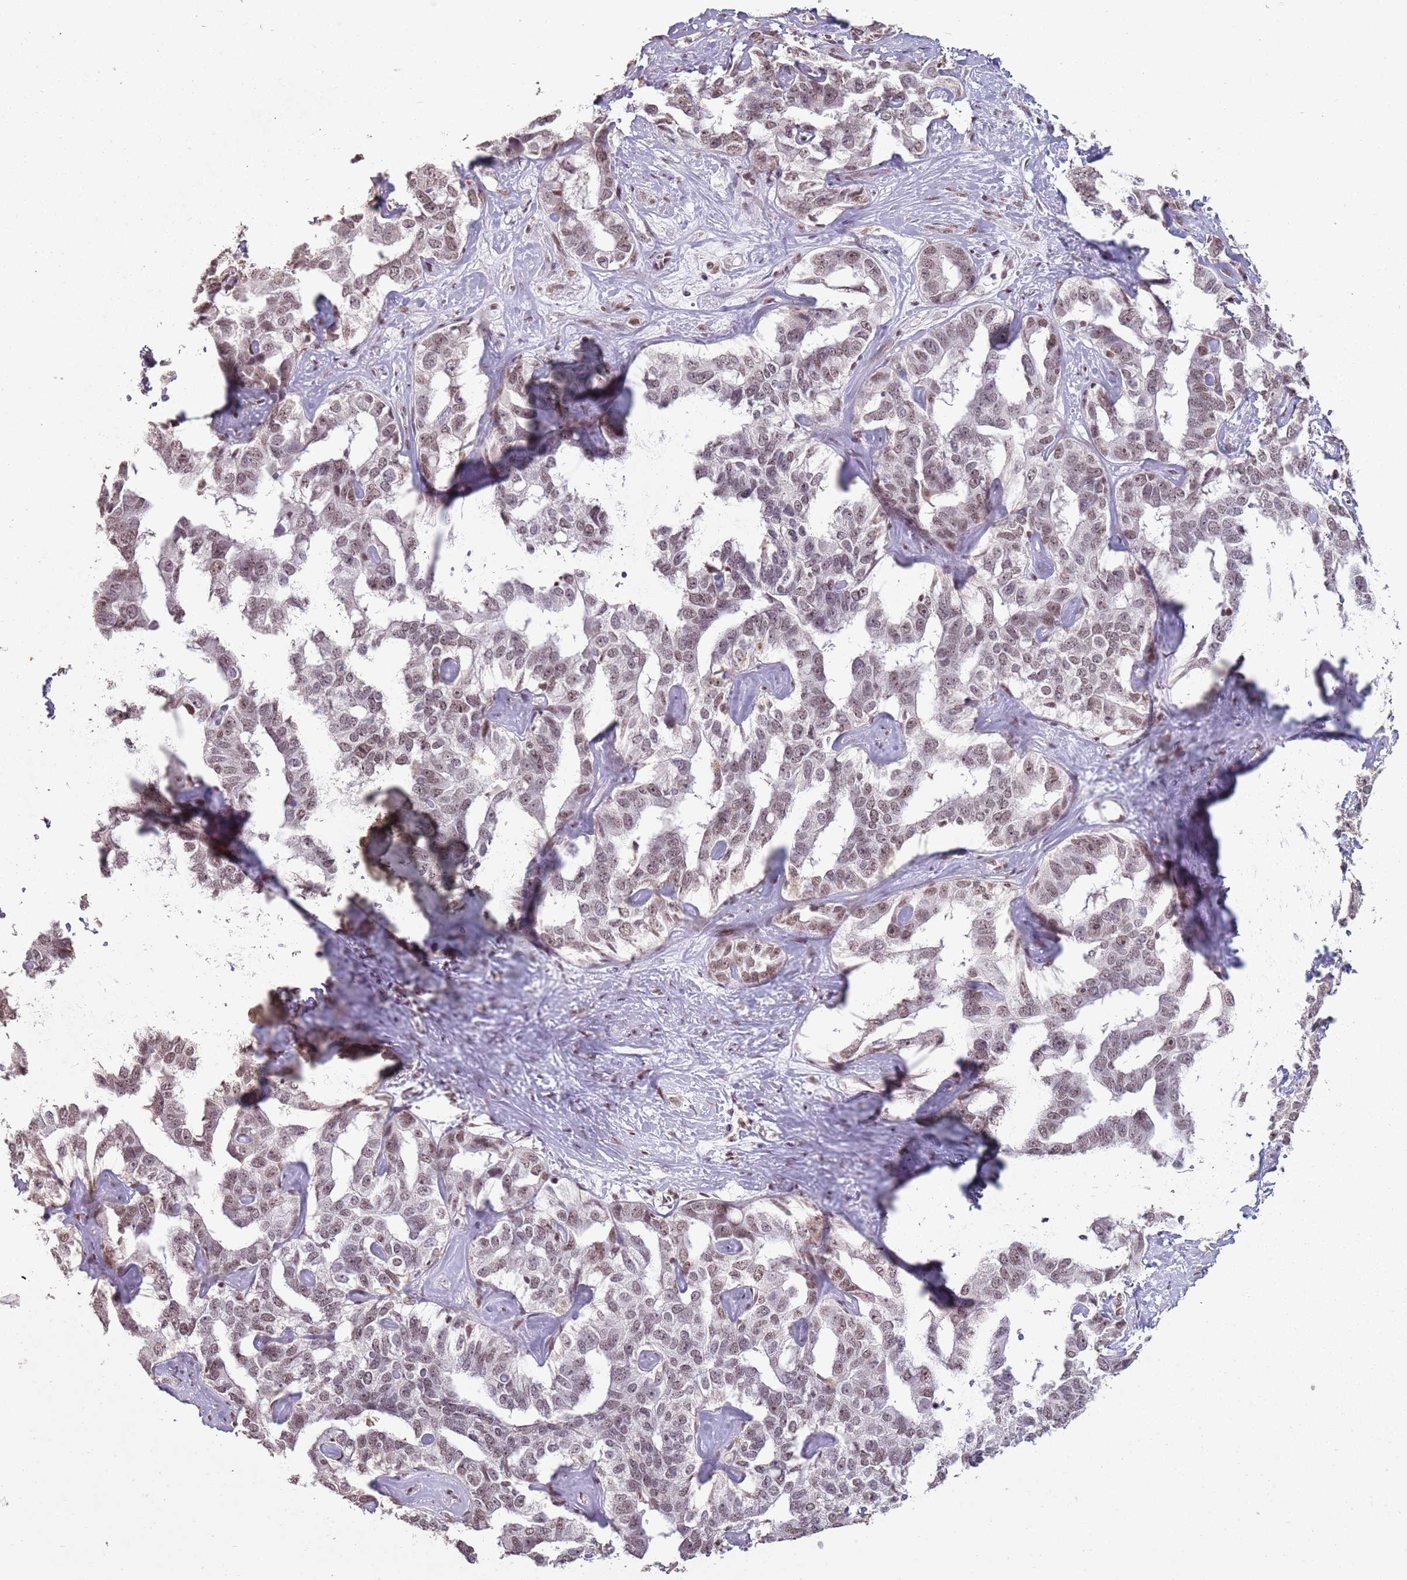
{"staining": {"intensity": "moderate", "quantity": ">75%", "location": "nuclear"}, "tissue": "liver cancer", "cell_type": "Tumor cells", "image_type": "cancer", "snomed": [{"axis": "morphology", "description": "Cholangiocarcinoma"}, {"axis": "topography", "description": "Liver"}], "caption": "A photomicrograph of liver cancer (cholangiocarcinoma) stained for a protein shows moderate nuclear brown staining in tumor cells. Using DAB (3,3'-diaminobenzidine) (brown) and hematoxylin (blue) stains, captured at high magnification using brightfield microscopy.", "gene": "ARL14EP", "patient": {"sex": "male", "age": 59}}